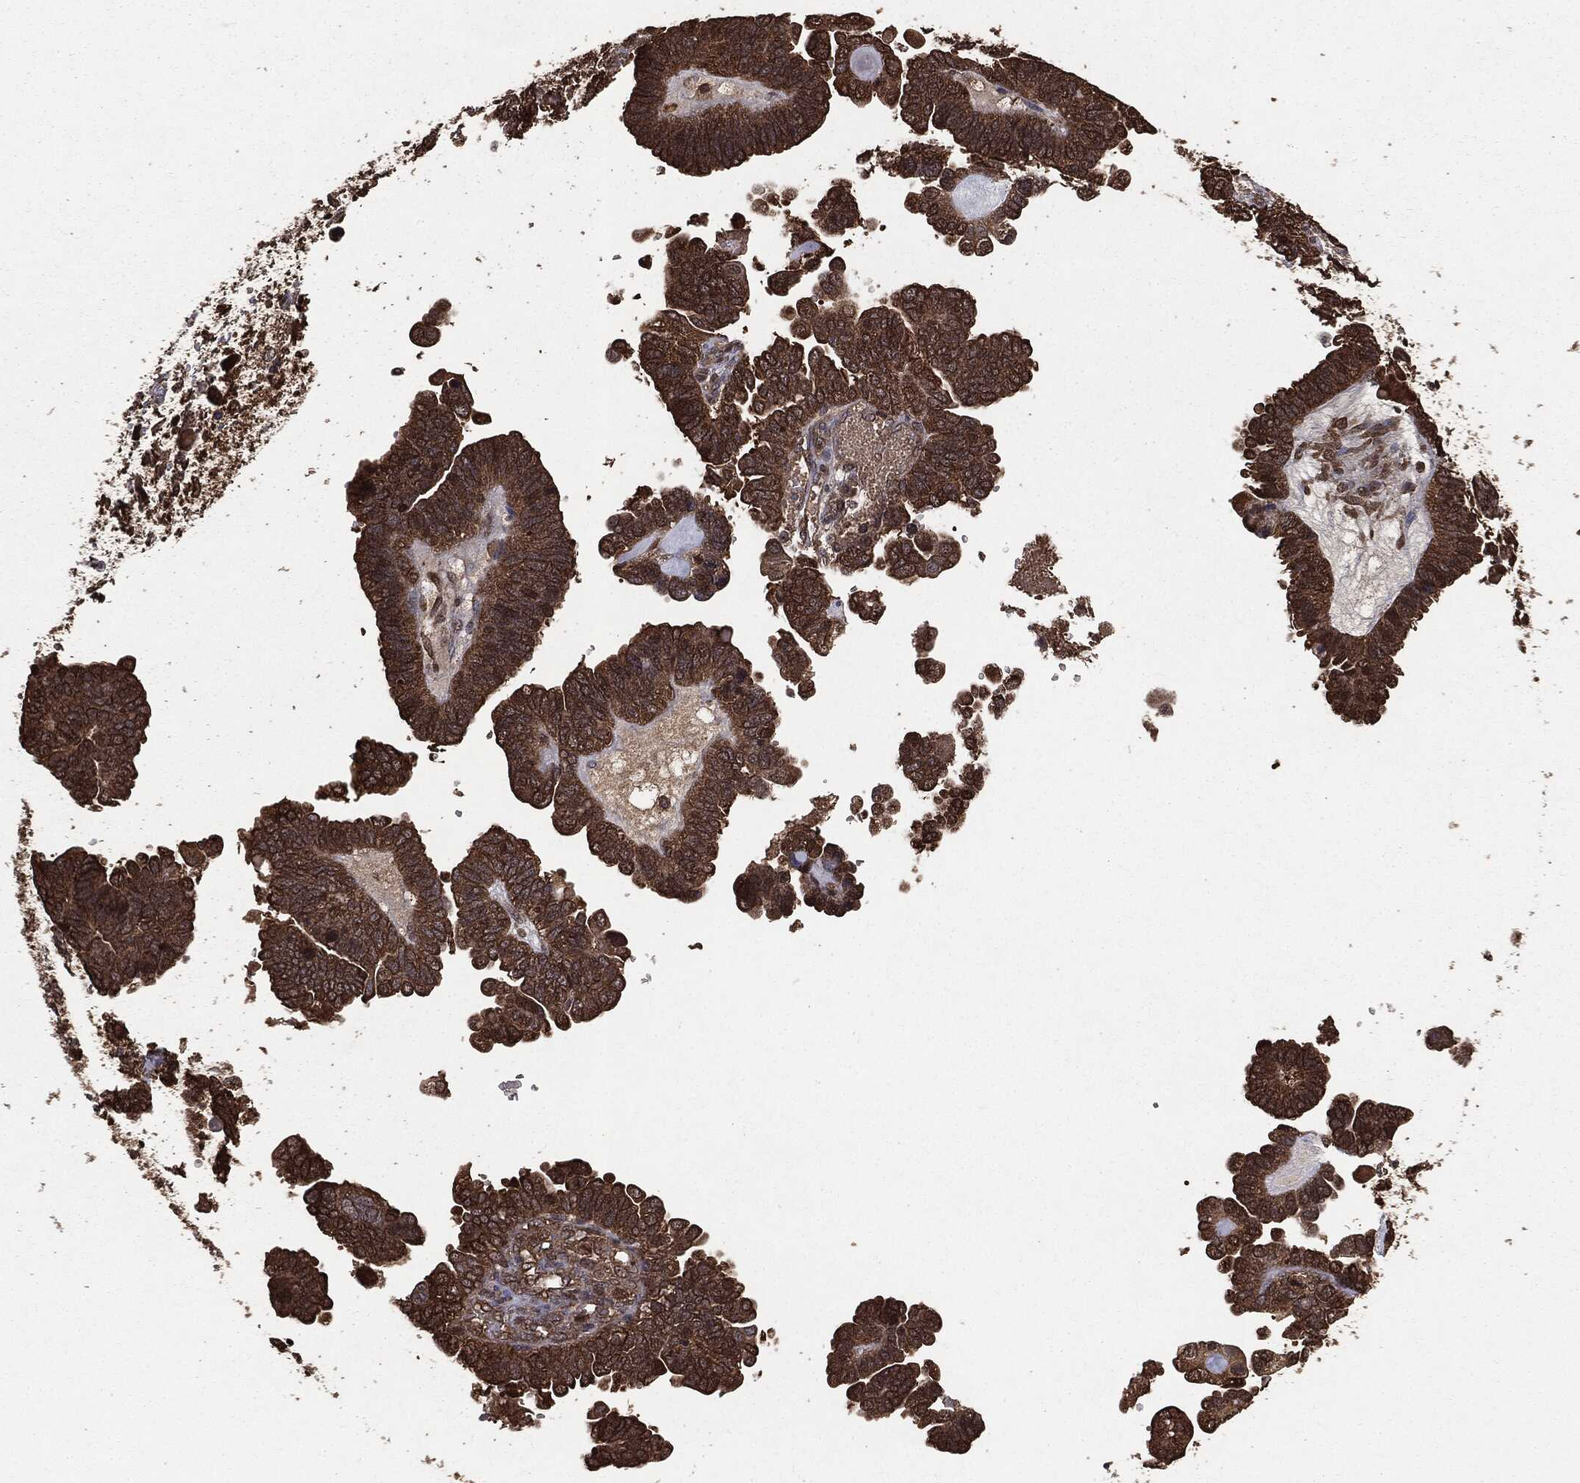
{"staining": {"intensity": "strong", "quantity": ">75%", "location": "cytoplasmic/membranous"}, "tissue": "ovarian cancer", "cell_type": "Tumor cells", "image_type": "cancer", "snomed": [{"axis": "morphology", "description": "Cystadenocarcinoma, serous, NOS"}, {"axis": "topography", "description": "Ovary"}], "caption": "This is a micrograph of immunohistochemistry staining of ovarian serous cystadenocarcinoma, which shows strong staining in the cytoplasmic/membranous of tumor cells.", "gene": "NME1", "patient": {"sex": "female", "age": 51}}